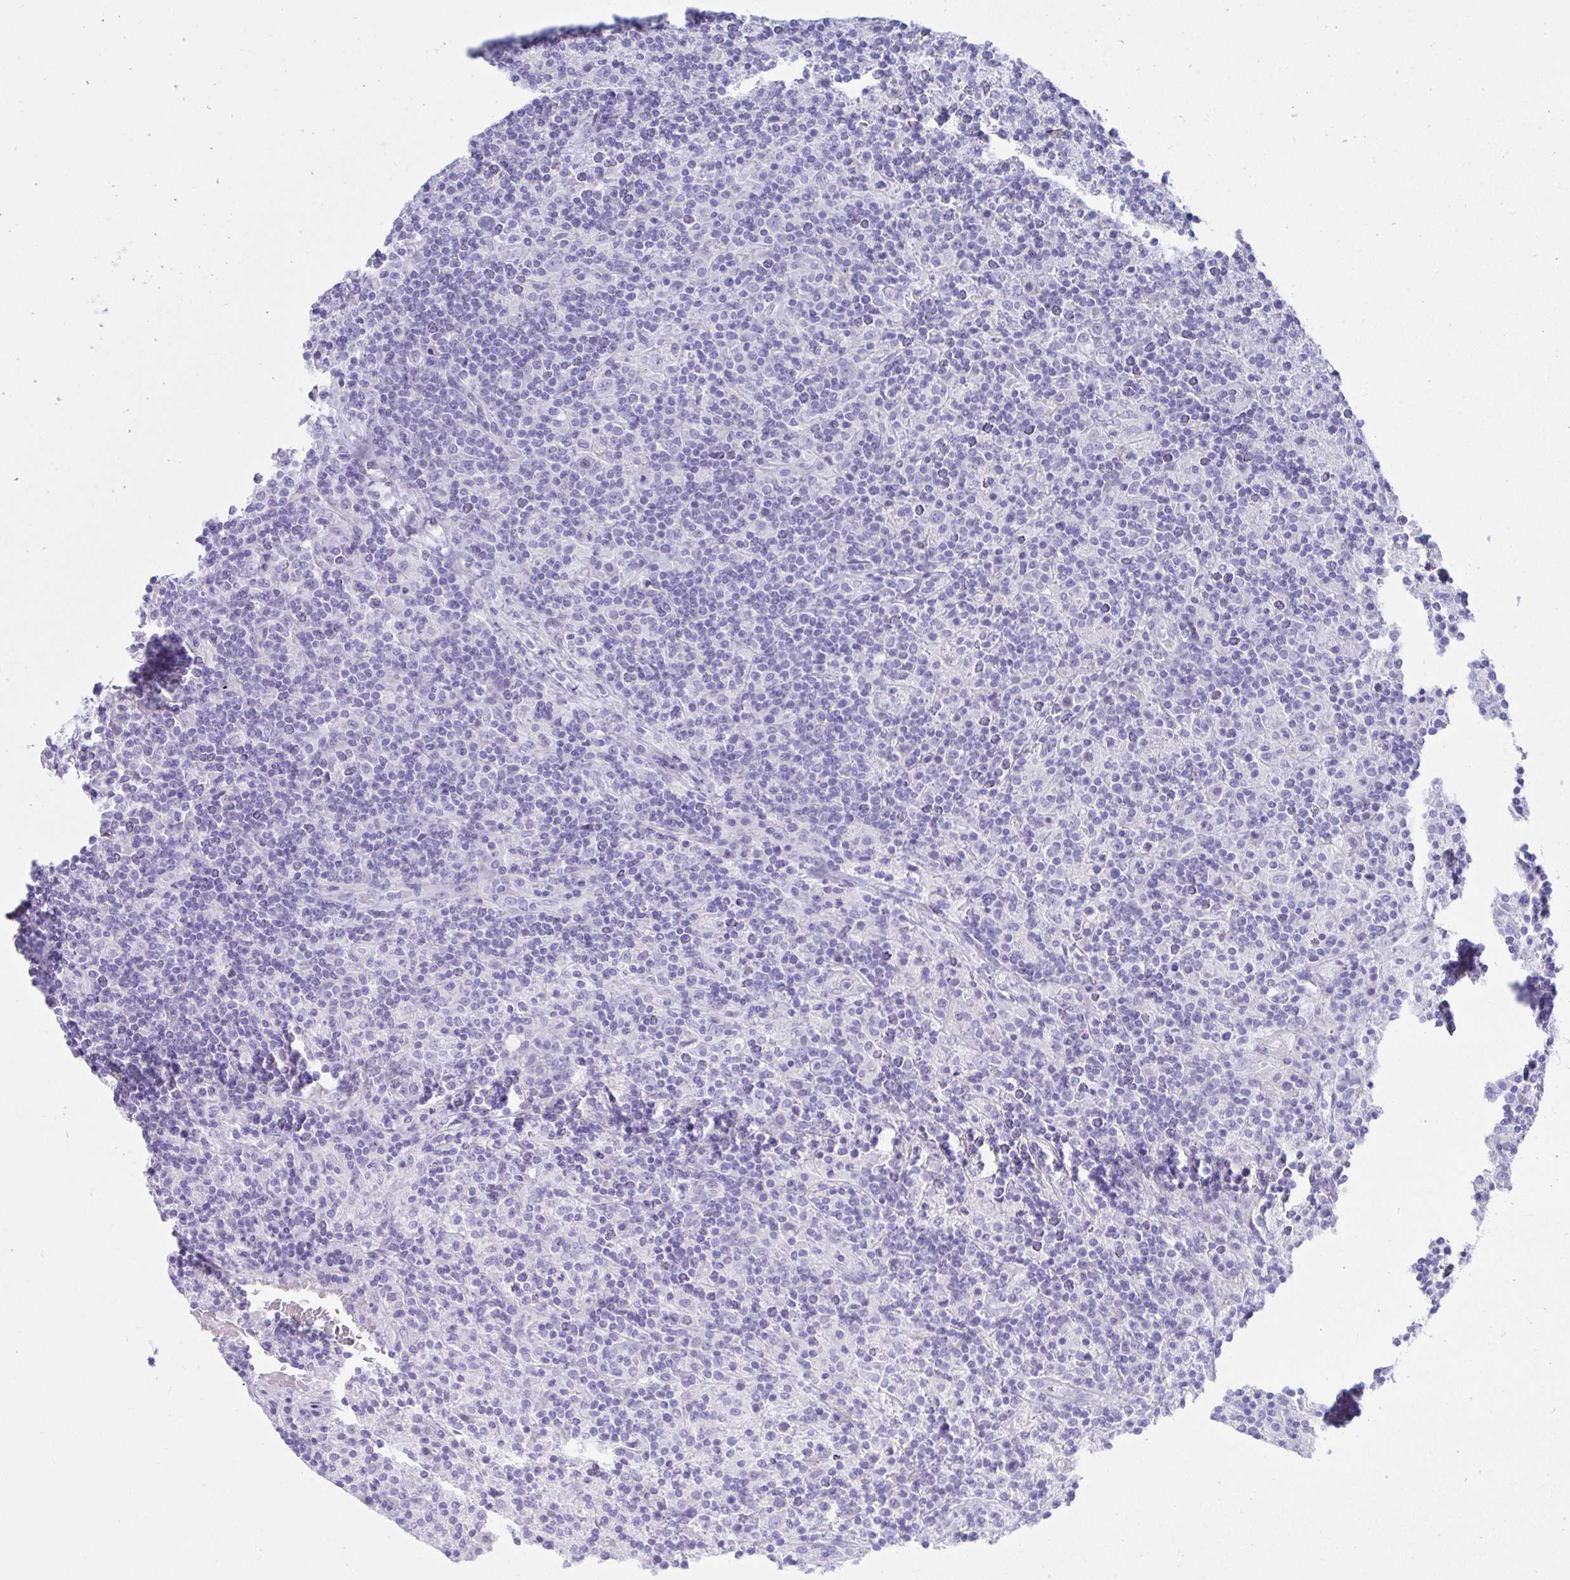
{"staining": {"intensity": "negative", "quantity": "none", "location": "none"}, "tissue": "lymphoma", "cell_type": "Tumor cells", "image_type": "cancer", "snomed": [{"axis": "morphology", "description": "Hodgkin's disease, NOS"}, {"axis": "topography", "description": "Lymph node"}], "caption": "An immunohistochemistry micrograph of Hodgkin's disease is shown. There is no staining in tumor cells of Hodgkin's disease.", "gene": "TNNT1", "patient": {"sex": "male", "age": 70}}